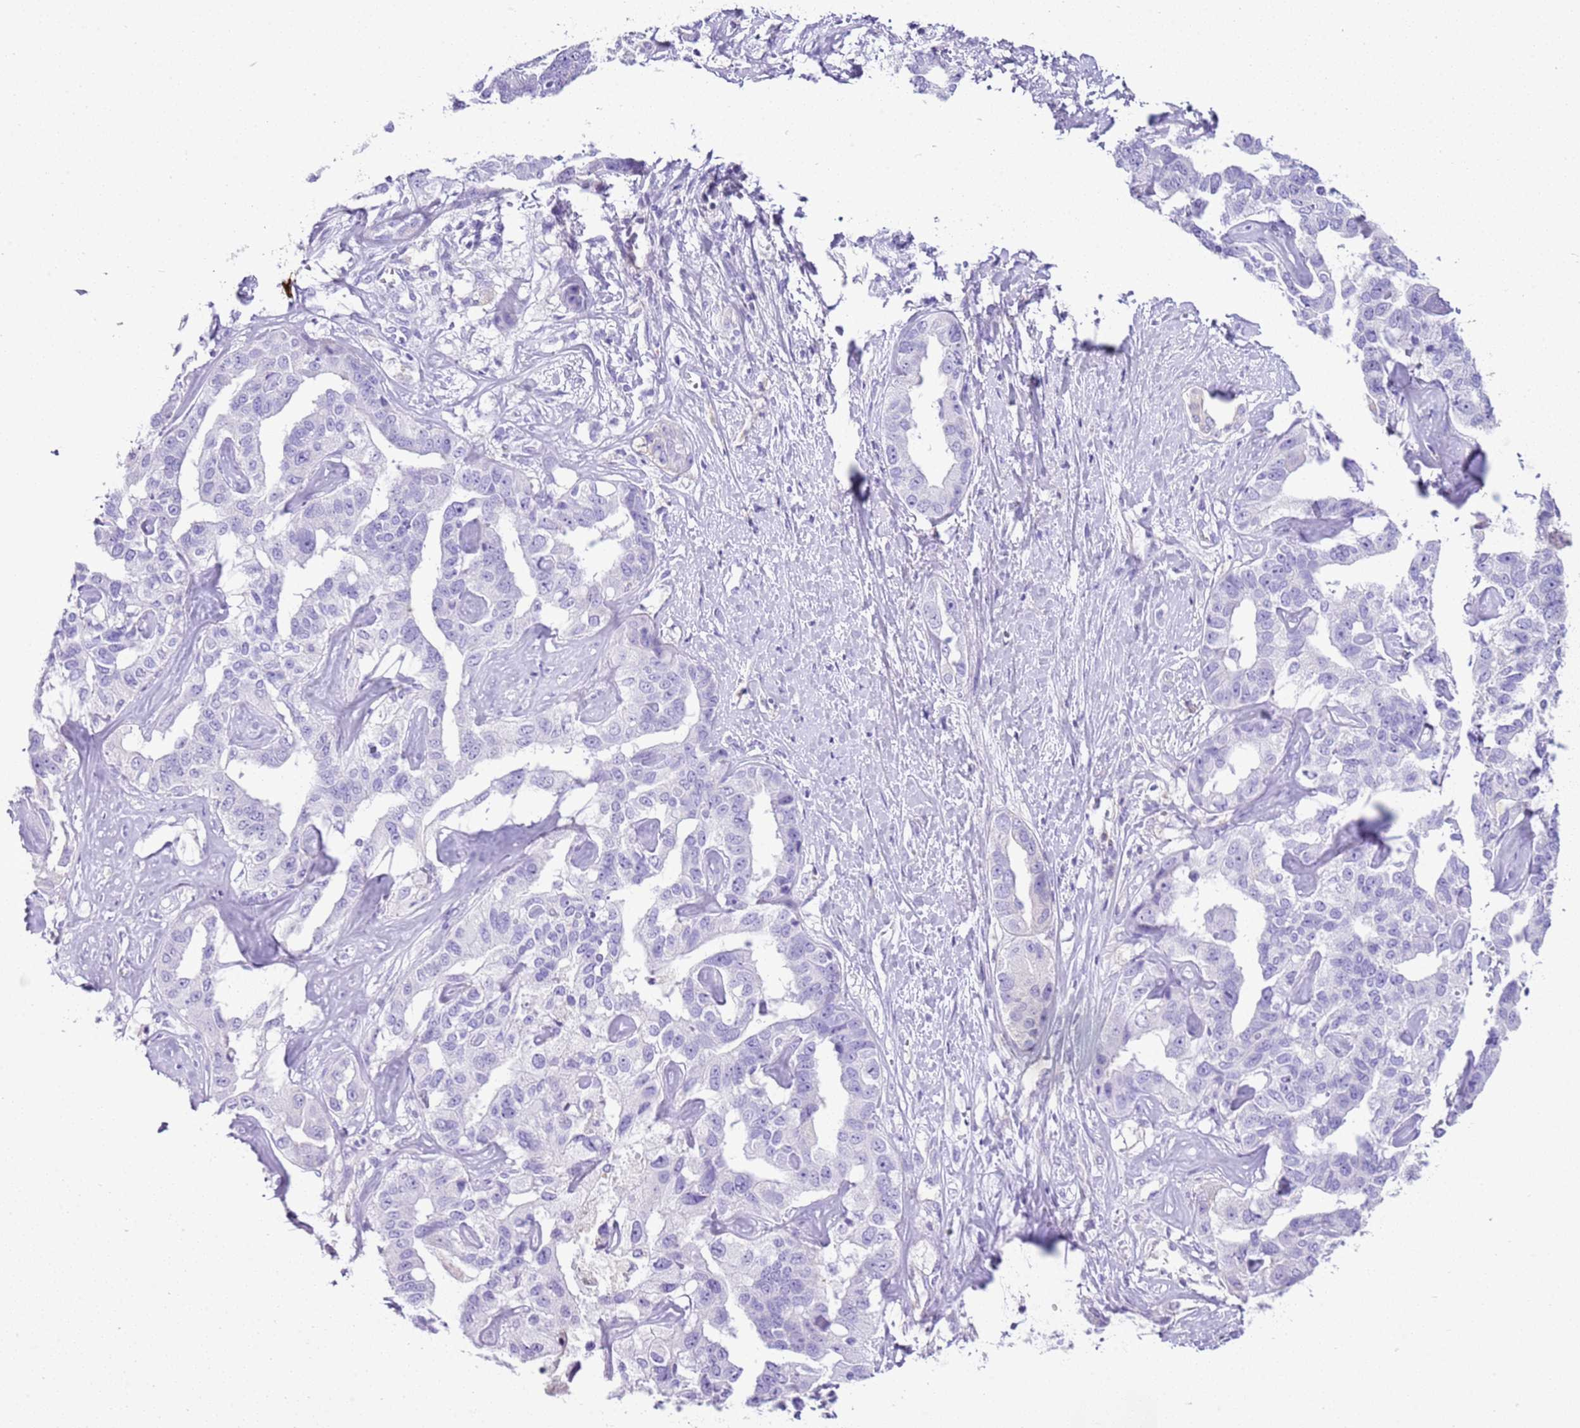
{"staining": {"intensity": "negative", "quantity": "none", "location": "none"}, "tissue": "liver cancer", "cell_type": "Tumor cells", "image_type": "cancer", "snomed": [{"axis": "morphology", "description": "Cholangiocarcinoma"}, {"axis": "topography", "description": "Liver"}], "caption": "Immunohistochemical staining of liver cancer (cholangiocarcinoma) displays no significant positivity in tumor cells. (DAB IHC, high magnification).", "gene": "IGKV3D-11", "patient": {"sex": "male", "age": 59}}